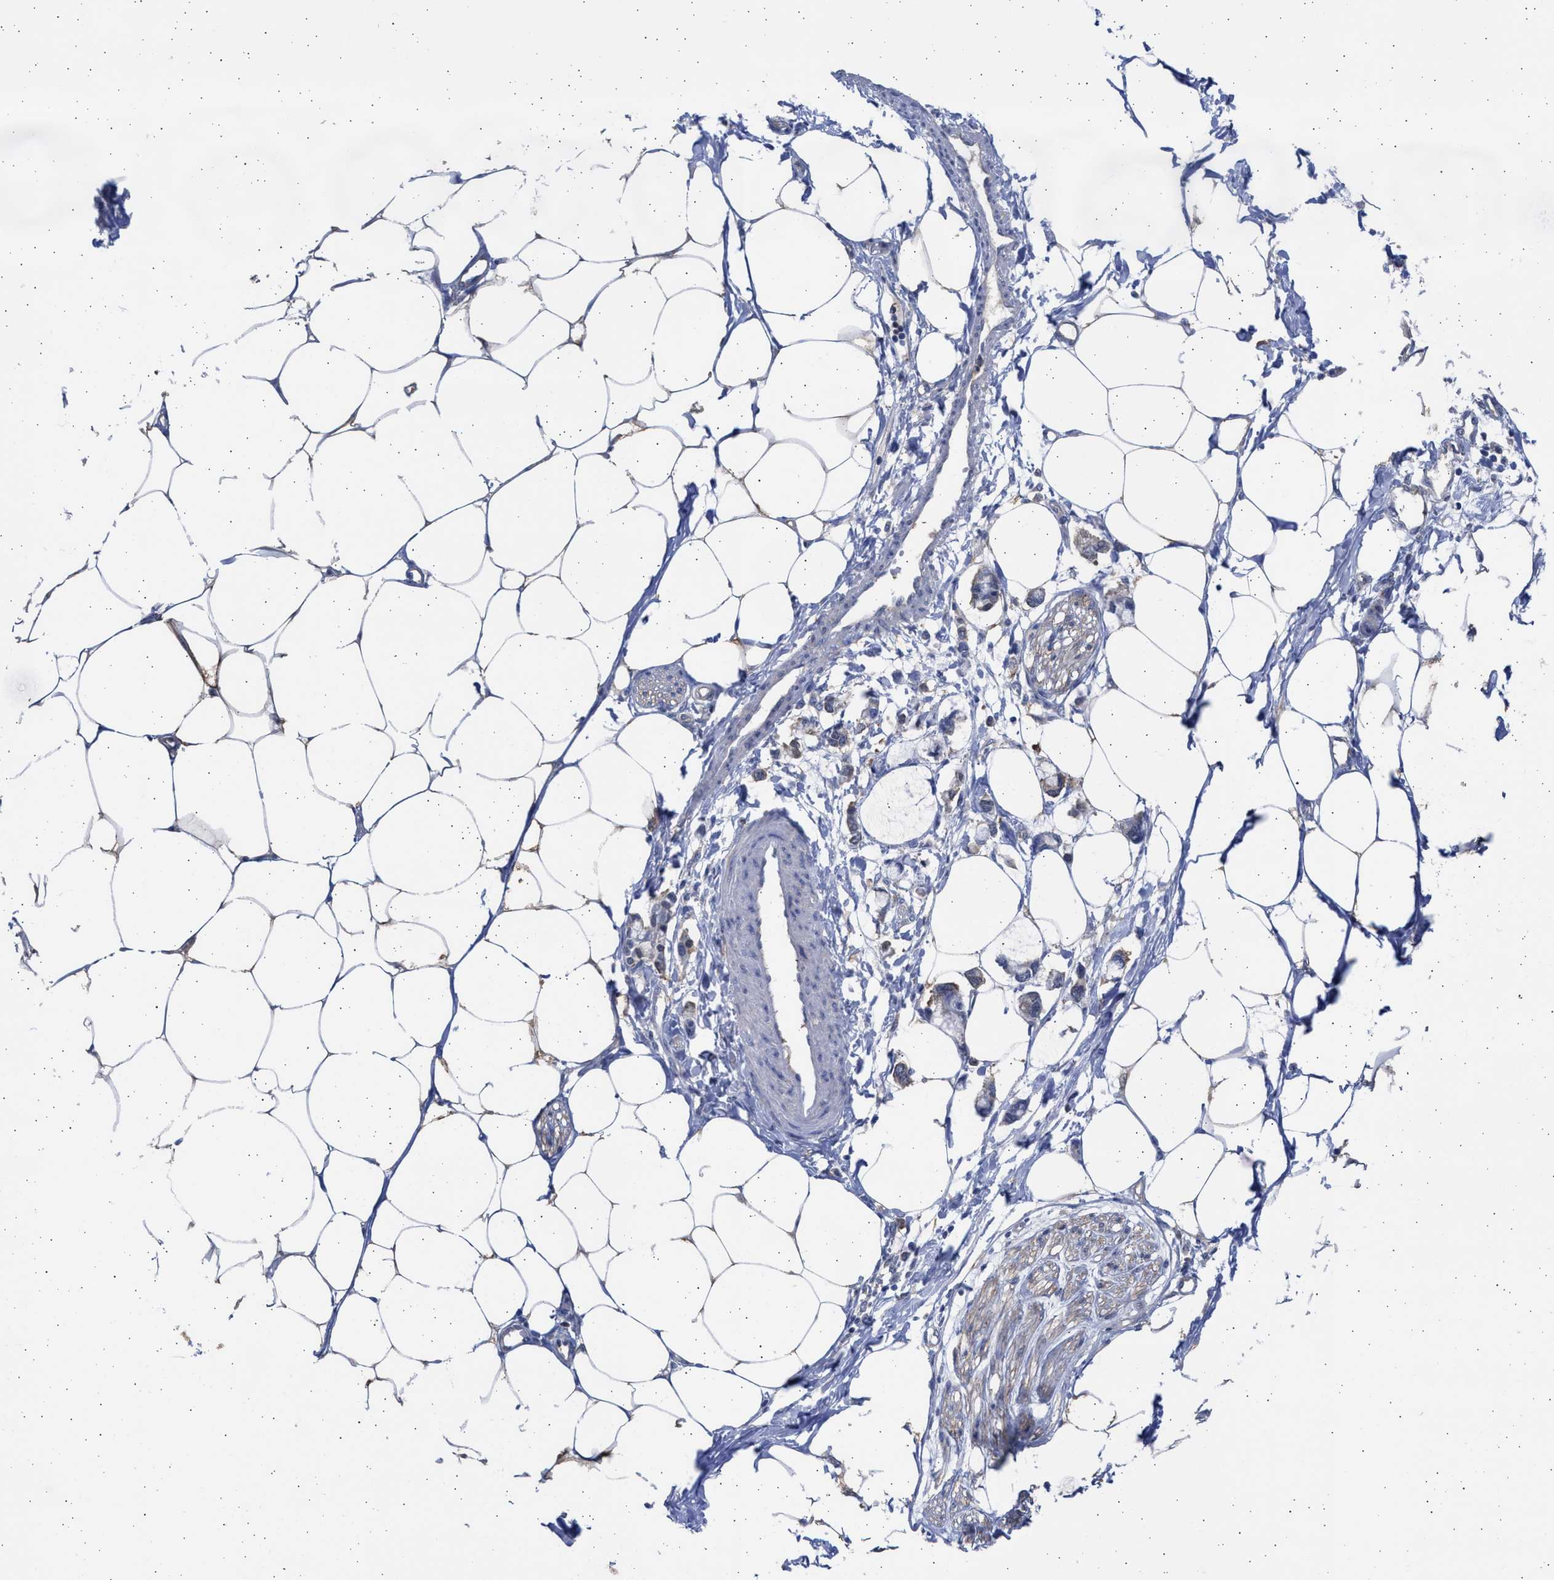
{"staining": {"intensity": "negative", "quantity": "none", "location": "none"}, "tissue": "adipose tissue", "cell_type": "Adipocytes", "image_type": "normal", "snomed": [{"axis": "morphology", "description": "Normal tissue, NOS"}, {"axis": "morphology", "description": "Adenocarcinoma, NOS"}, {"axis": "topography", "description": "Colon"}, {"axis": "topography", "description": "Peripheral nerve tissue"}], "caption": "IHC of normal human adipose tissue demonstrates no staining in adipocytes. (Stains: DAB (3,3'-diaminobenzidine) IHC with hematoxylin counter stain, Microscopy: brightfield microscopy at high magnification).", "gene": "ALDOC", "patient": {"sex": "male", "age": 14}}